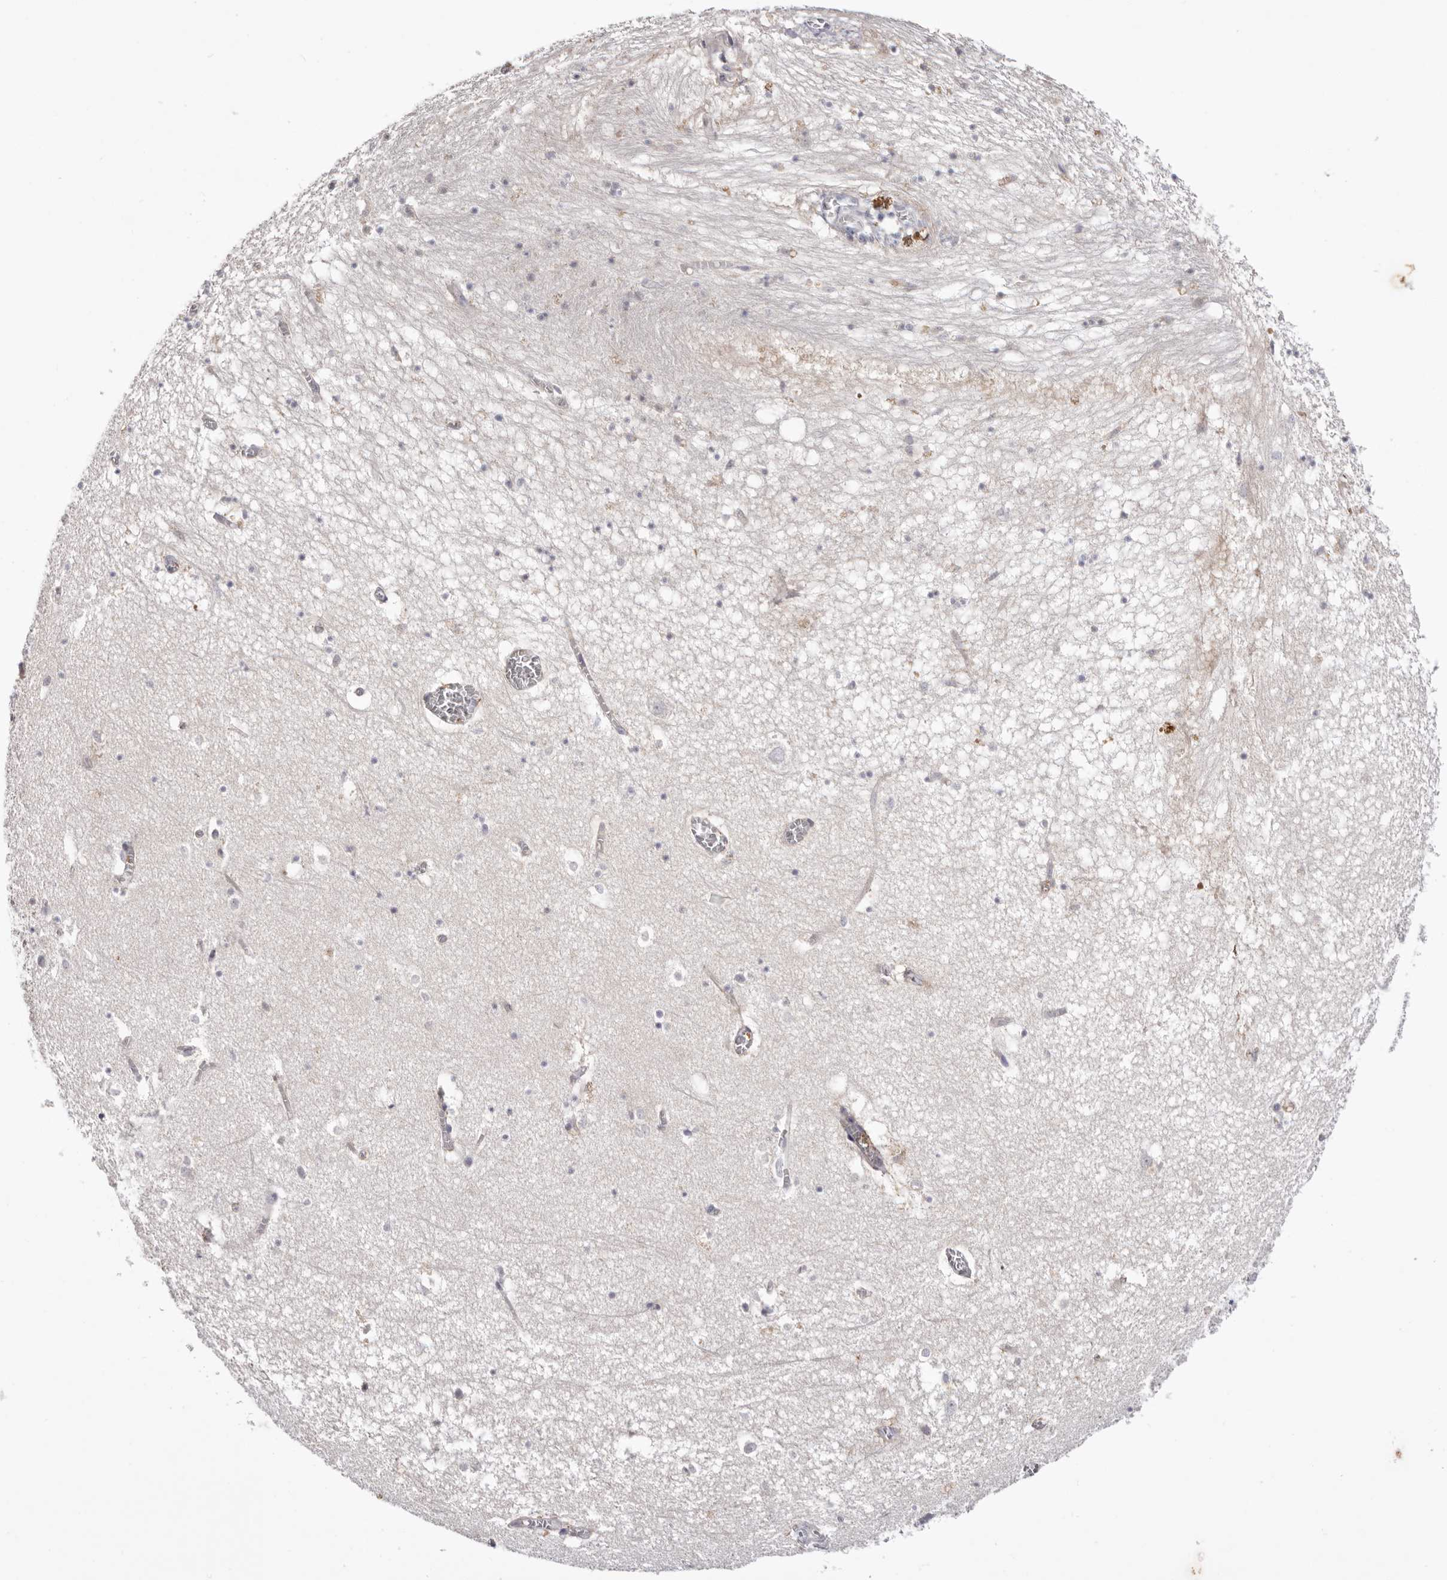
{"staining": {"intensity": "negative", "quantity": "none", "location": "none"}, "tissue": "hippocampus", "cell_type": "Glial cells", "image_type": "normal", "snomed": [{"axis": "morphology", "description": "Normal tissue, NOS"}, {"axis": "topography", "description": "Hippocampus"}], "caption": "An image of human hippocampus is negative for staining in glial cells. (DAB (3,3'-diaminobenzidine) immunohistochemistry, high magnification).", "gene": "LMLN", "patient": {"sex": "female", "age": 64}}